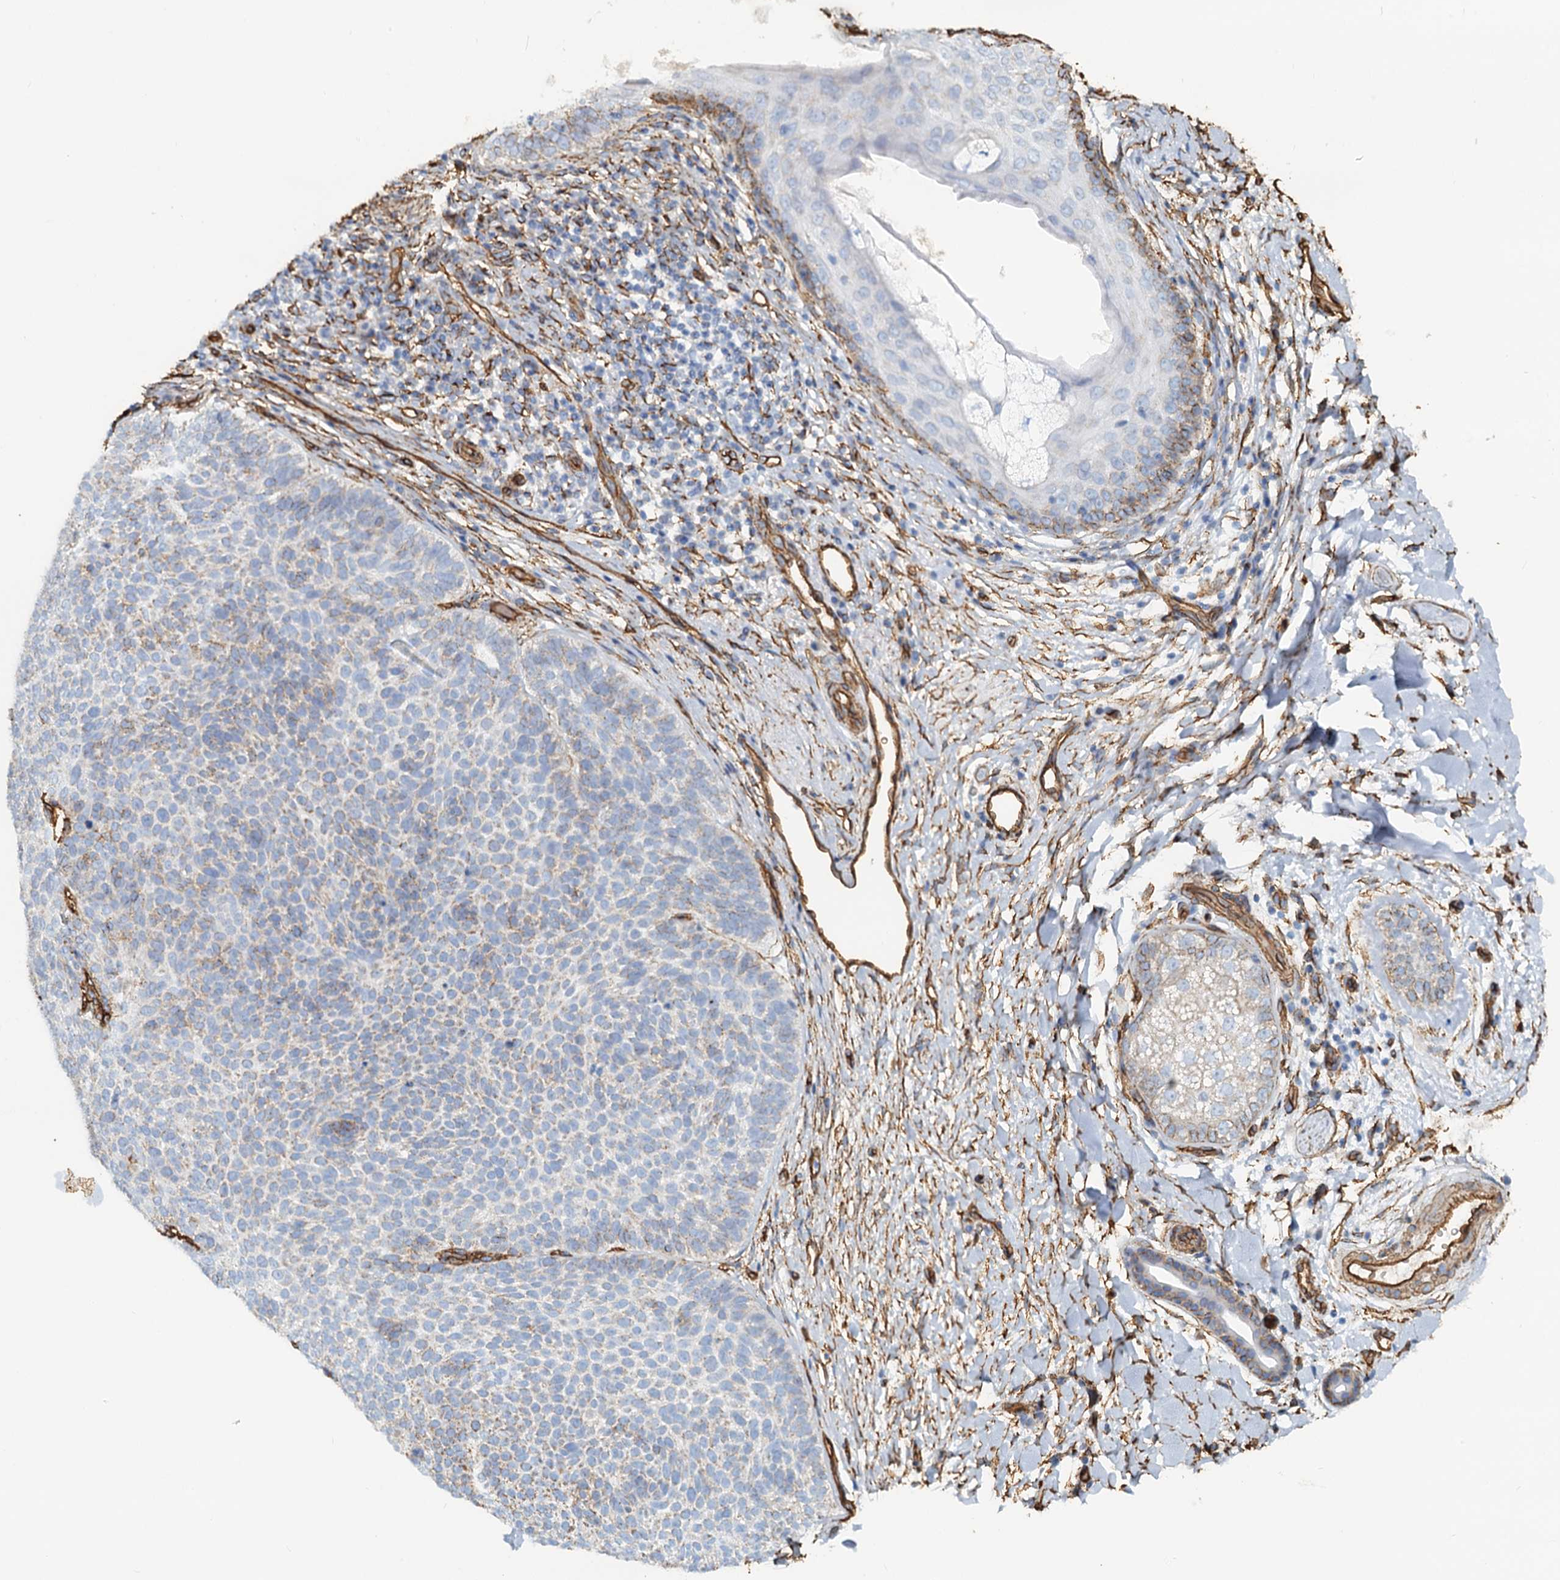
{"staining": {"intensity": "moderate", "quantity": "<25%", "location": "cytoplasmic/membranous"}, "tissue": "skin cancer", "cell_type": "Tumor cells", "image_type": "cancer", "snomed": [{"axis": "morphology", "description": "Basal cell carcinoma"}, {"axis": "topography", "description": "Skin"}], "caption": "A photomicrograph of skin cancer (basal cell carcinoma) stained for a protein shows moderate cytoplasmic/membranous brown staining in tumor cells.", "gene": "DGKG", "patient": {"sex": "male", "age": 85}}